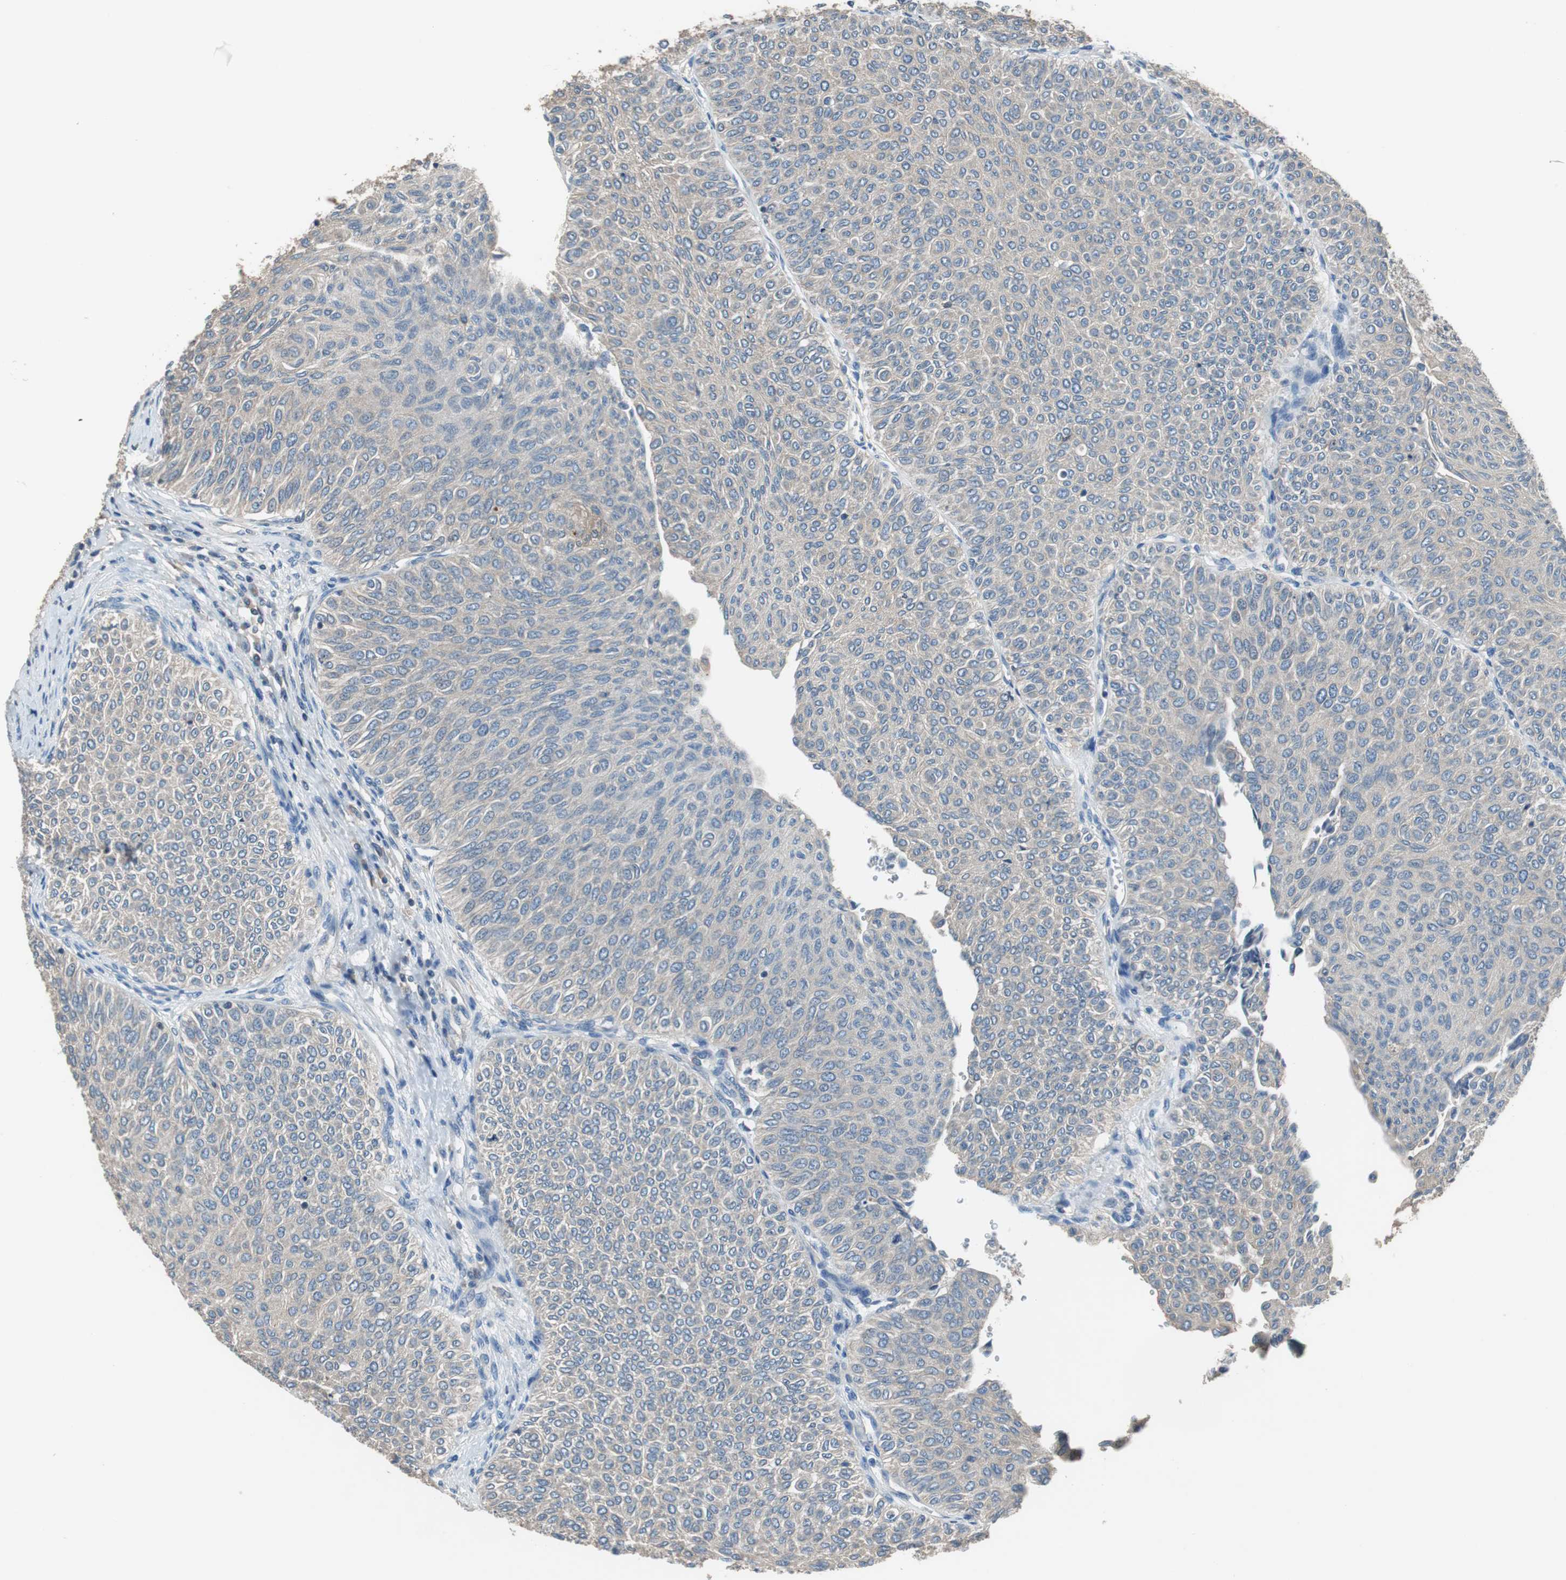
{"staining": {"intensity": "weak", "quantity": "25%-75%", "location": "cytoplasmic/membranous"}, "tissue": "urothelial cancer", "cell_type": "Tumor cells", "image_type": "cancer", "snomed": [{"axis": "morphology", "description": "Urothelial carcinoma, Low grade"}, {"axis": "topography", "description": "Urinary bladder"}], "caption": "DAB immunohistochemical staining of human urothelial cancer exhibits weak cytoplasmic/membranous protein staining in about 25%-75% of tumor cells.", "gene": "PRKCA", "patient": {"sex": "male", "age": 78}}